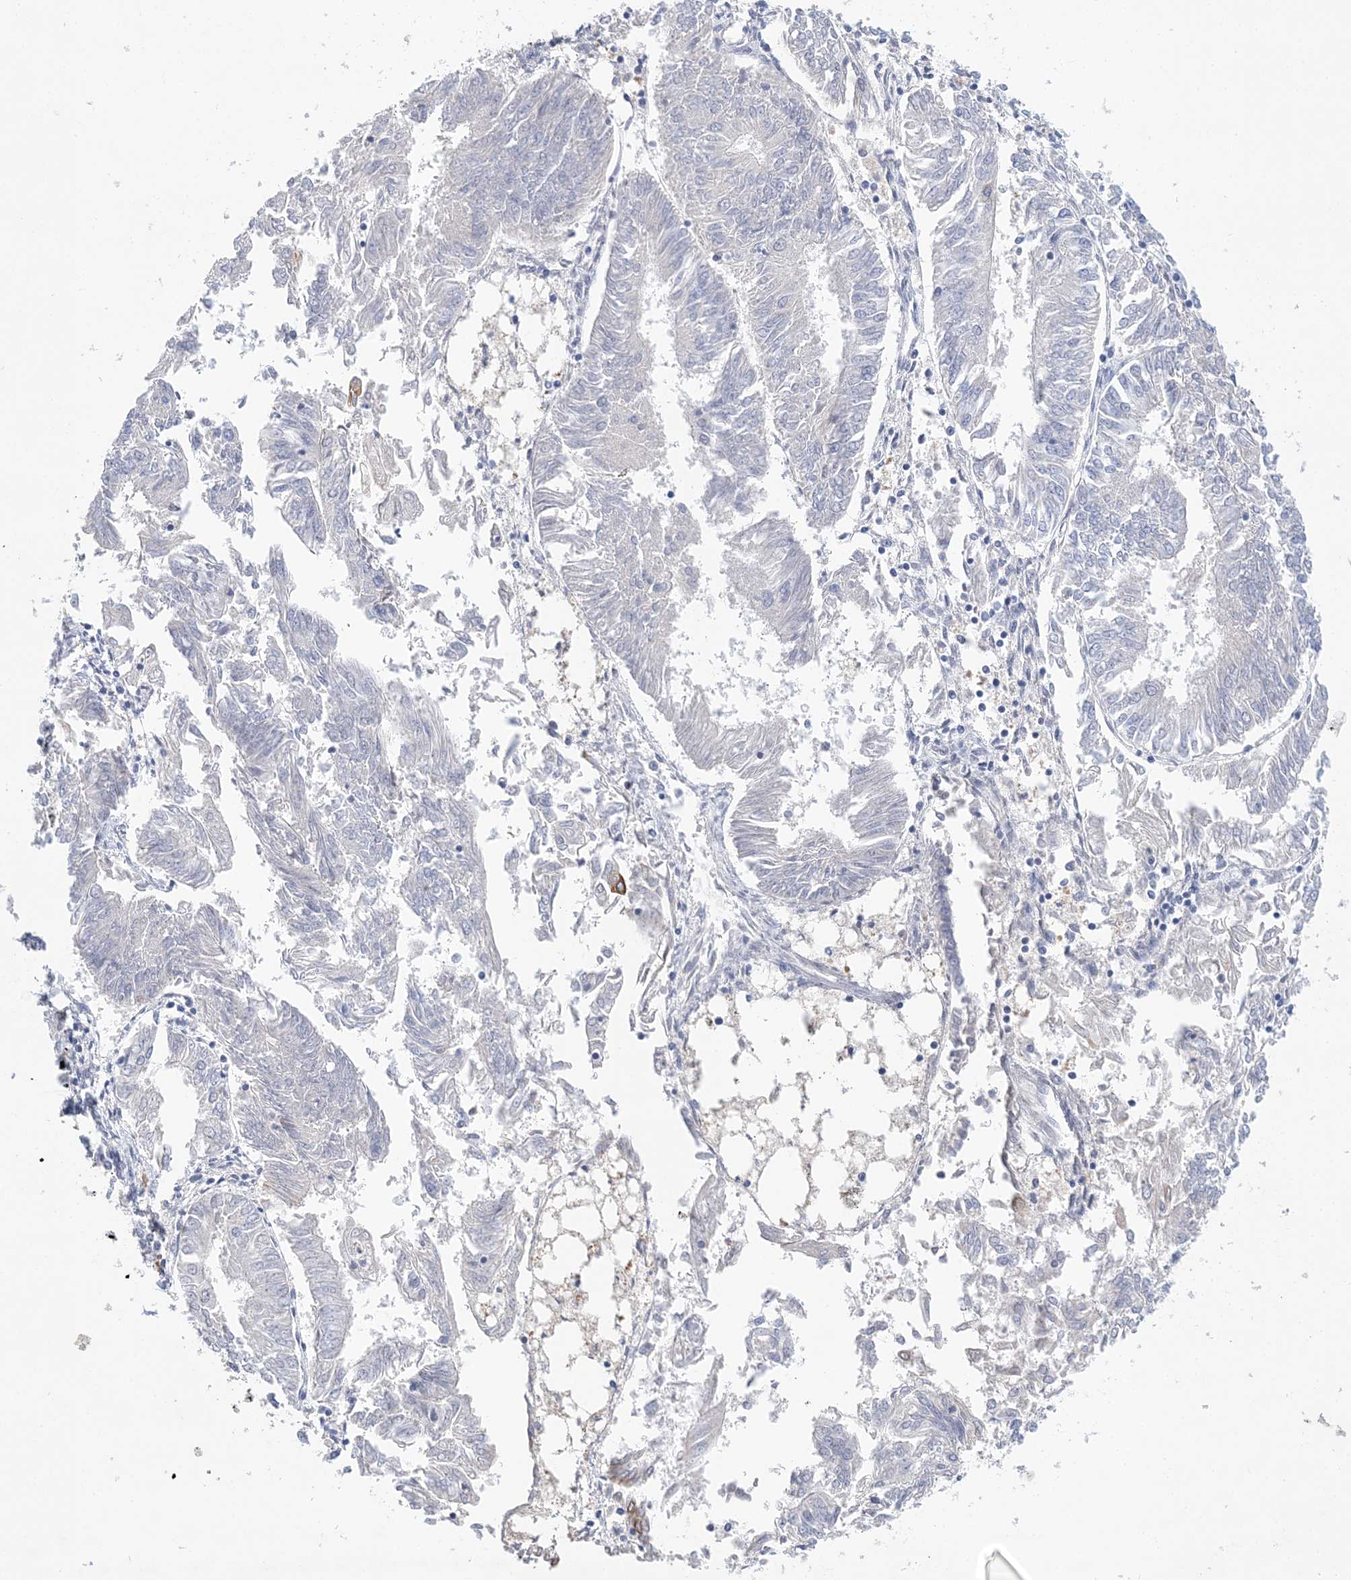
{"staining": {"intensity": "negative", "quantity": "none", "location": "none"}, "tissue": "endometrial cancer", "cell_type": "Tumor cells", "image_type": "cancer", "snomed": [{"axis": "morphology", "description": "Adenocarcinoma, NOS"}, {"axis": "topography", "description": "Endometrium"}], "caption": "Immunohistochemical staining of human endometrial adenocarcinoma displays no significant expression in tumor cells.", "gene": "LRRIQ4", "patient": {"sex": "female", "age": 58}}